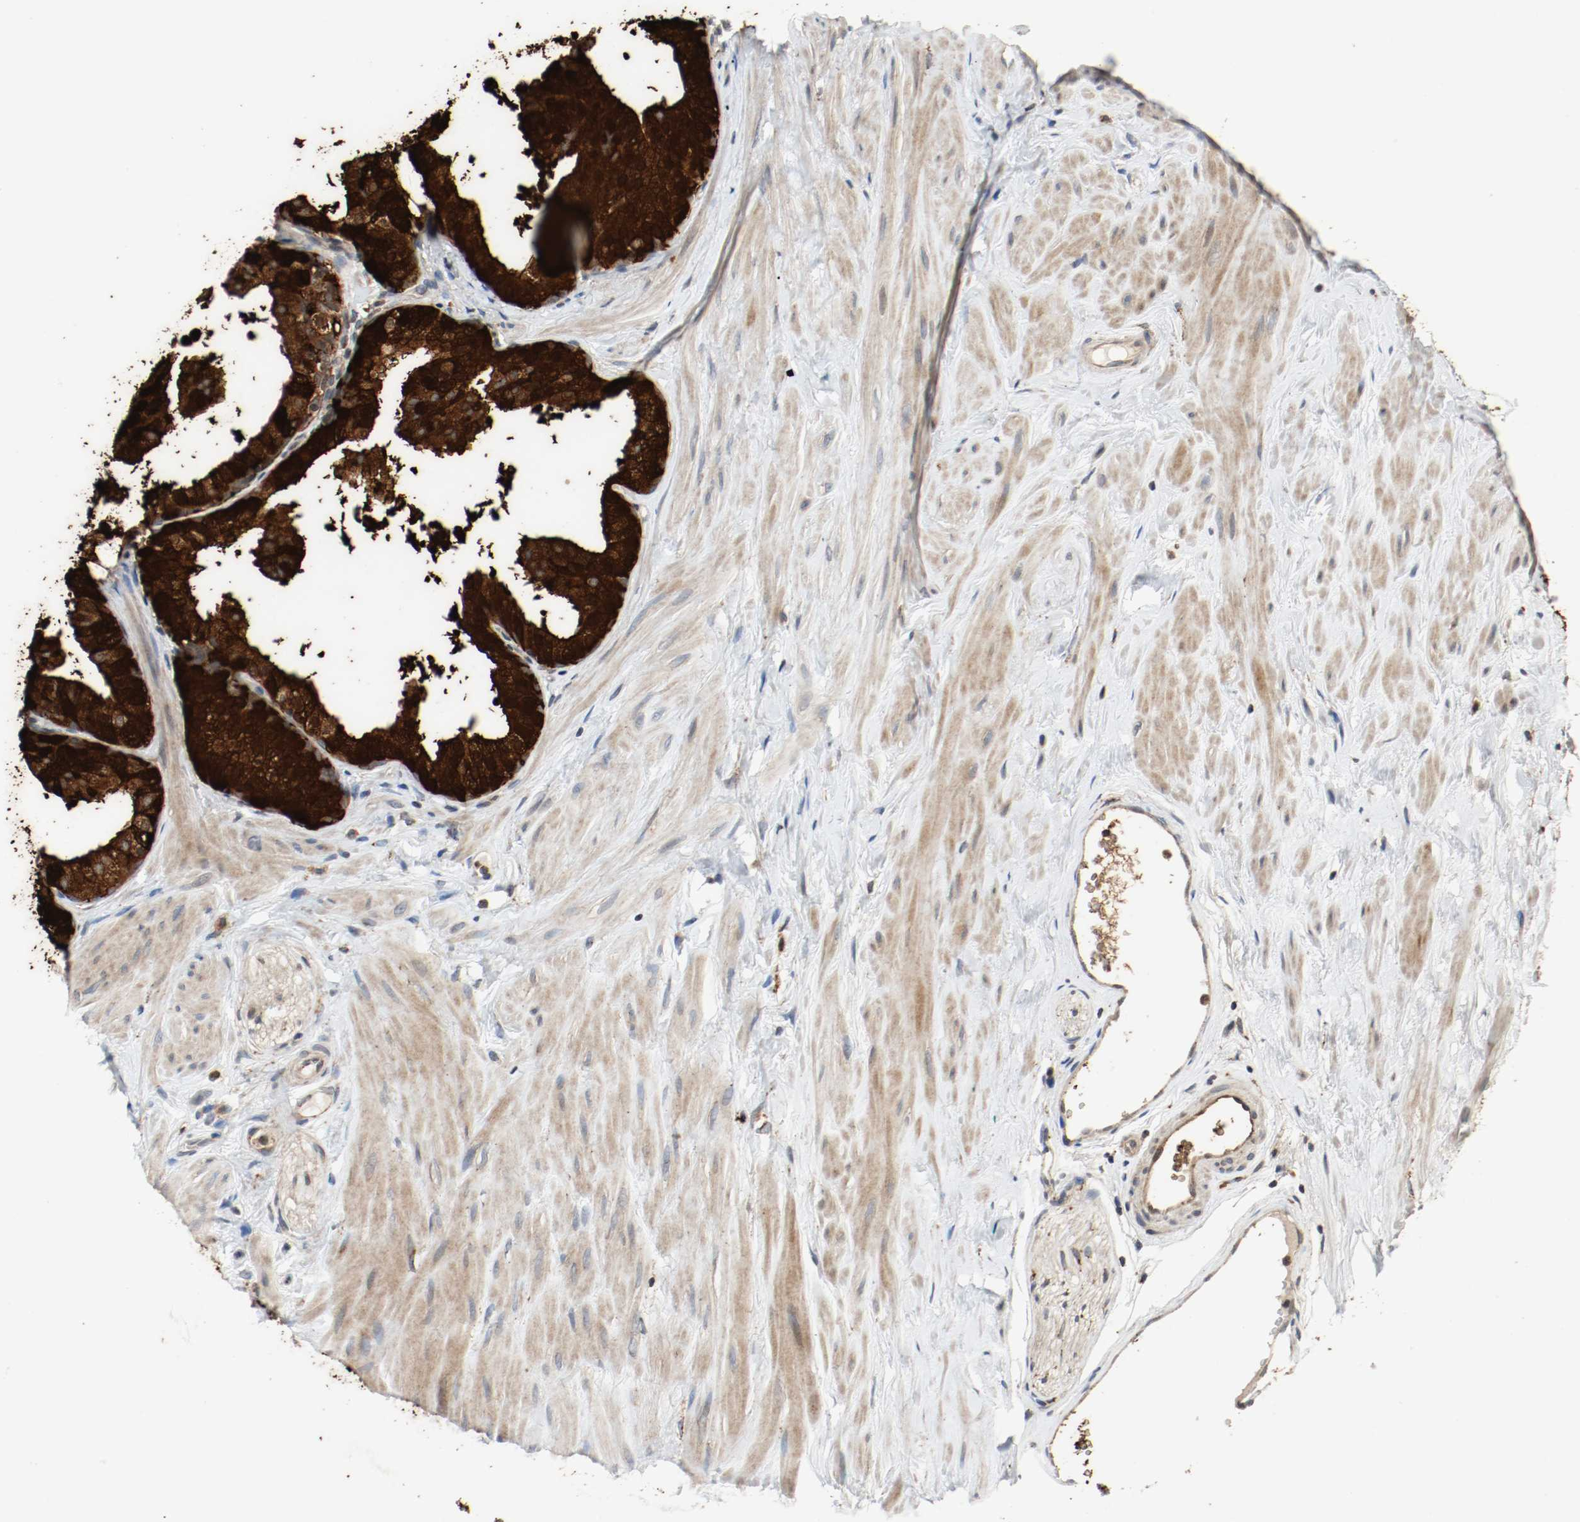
{"staining": {"intensity": "strong", "quantity": ">75%", "location": "cytoplasmic/membranous"}, "tissue": "prostate", "cell_type": "Glandular cells", "image_type": "normal", "snomed": [{"axis": "morphology", "description": "Normal tissue, NOS"}, {"axis": "topography", "description": "Prostate"}], "caption": "Immunohistochemistry (IHC) staining of benign prostate, which displays high levels of strong cytoplasmic/membranous positivity in approximately >75% of glandular cells indicating strong cytoplasmic/membranous protein staining. The staining was performed using DAB (3,3'-diaminobenzidine) (brown) for protein detection and nuclei were counterstained in hematoxylin (blue).", "gene": "LAMP2", "patient": {"sex": "male", "age": 60}}